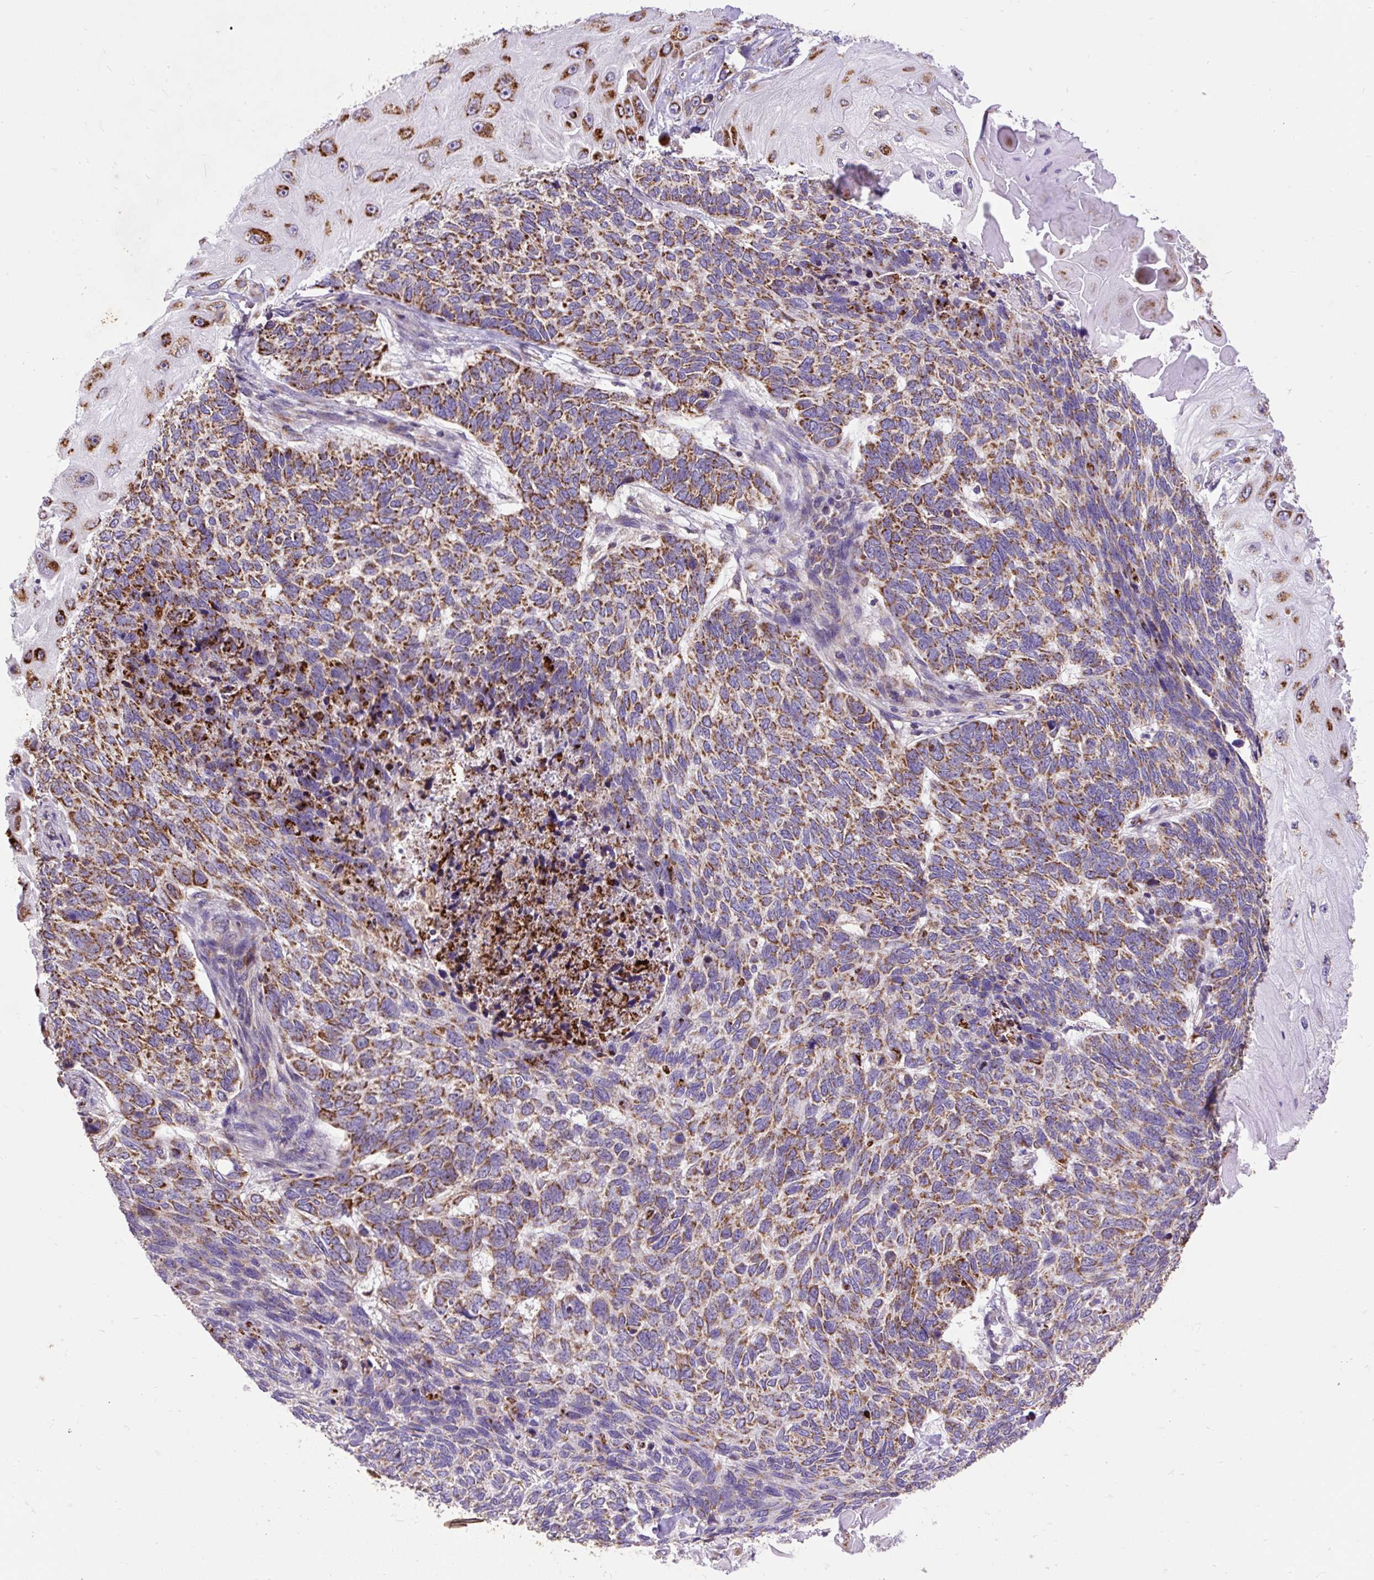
{"staining": {"intensity": "moderate", "quantity": ">75%", "location": "cytoplasmic/membranous"}, "tissue": "skin cancer", "cell_type": "Tumor cells", "image_type": "cancer", "snomed": [{"axis": "morphology", "description": "Basal cell carcinoma"}, {"axis": "topography", "description": "Skin"}], "caption": "Skin basal cell carcinoma stained for a protein (brown) displays moderate cytoplasmic/membranous positive staining in about >75% of tumor cells.", "gene": "TOMM40", "patient": {"sex": "female", "age": 65}}